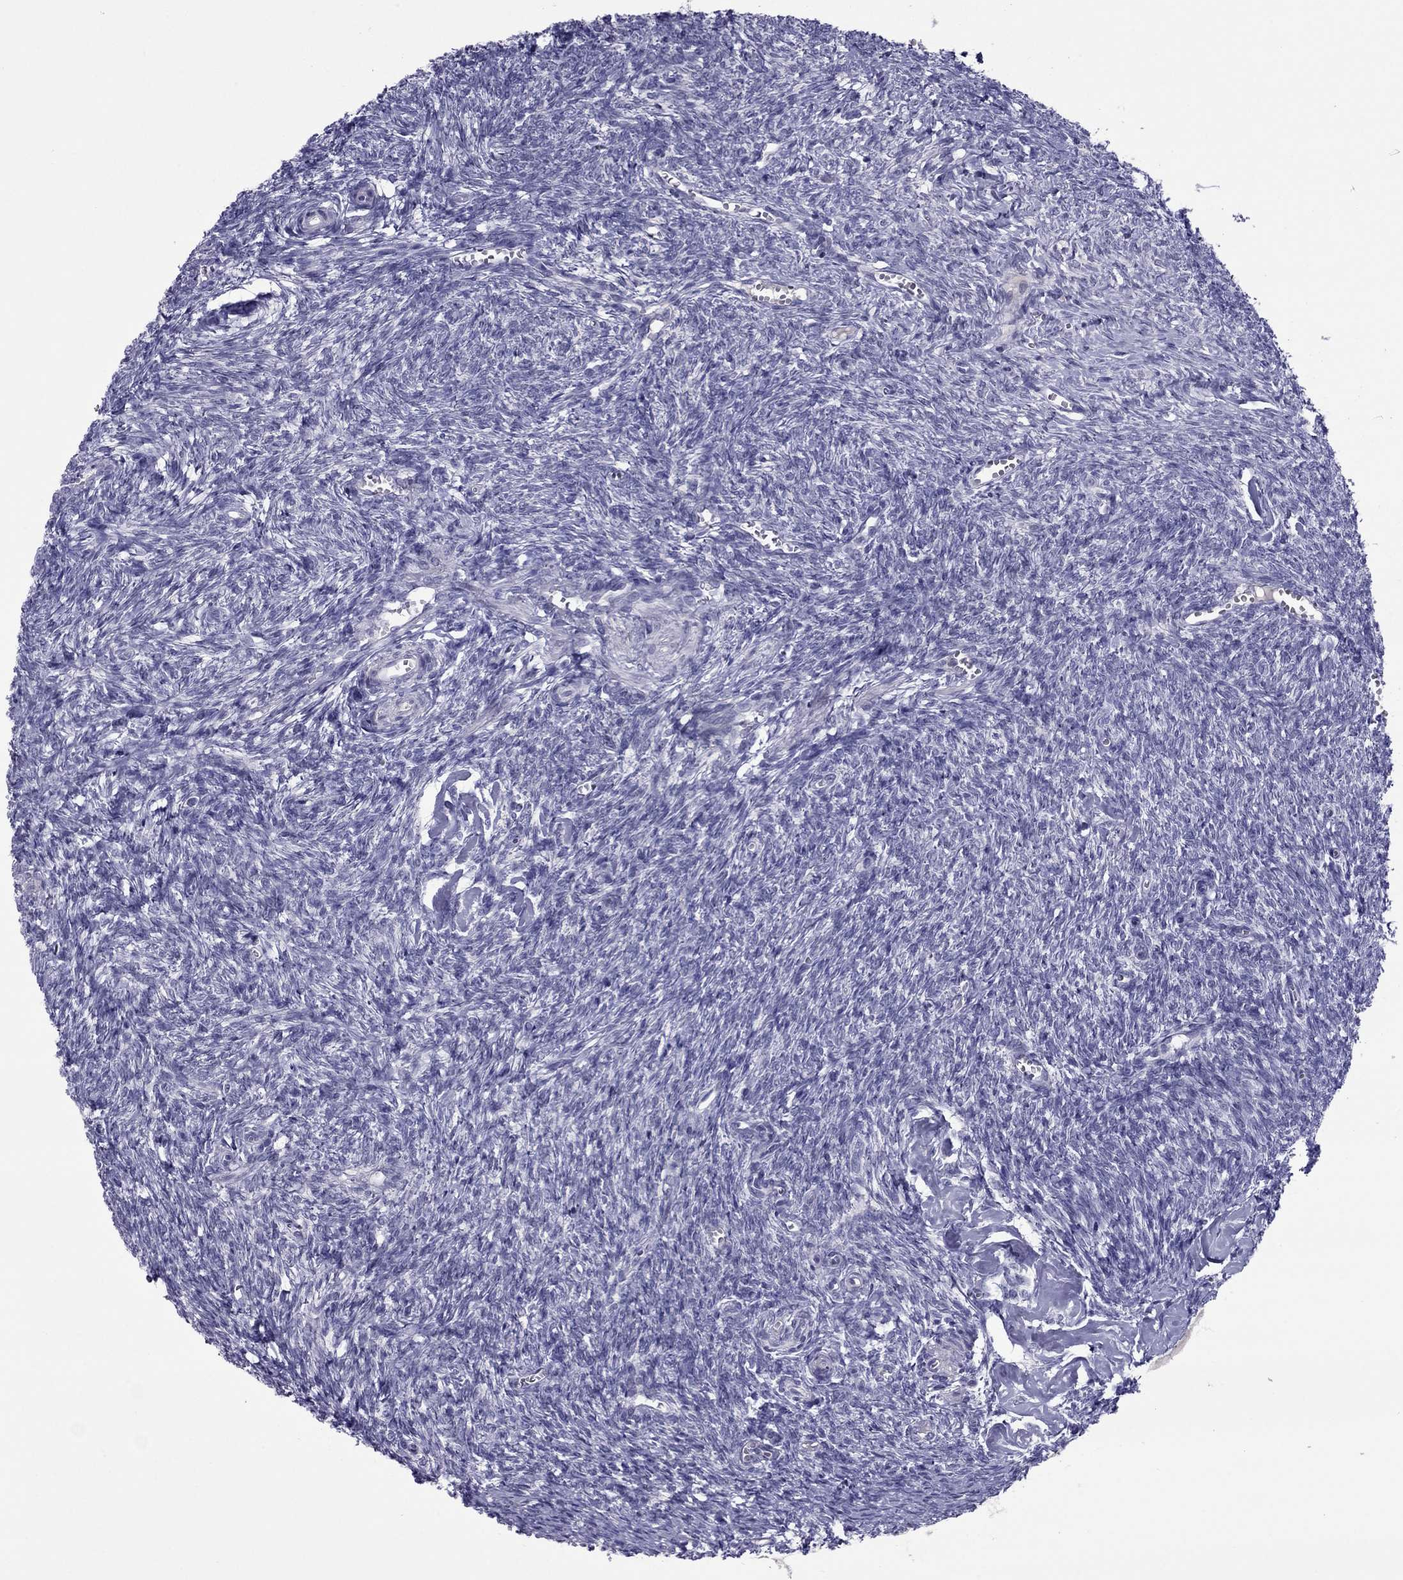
{"staining": {"intensity": "negative", "quantity": "none", "location": "none"}, "tissue": "ovary", "cell_type": "Follicle cells", "image_type": "normal", "snomed": [{"axis": "morphology", "description": "Normal tissue, NOS"}, {"axis": "topography", "description": "Ovary"}], "caption": "High magnification brightfield microscopy of benign ovary stained with DAB (brown) and counterstained with hematoxylin (blue): follicle cells show no significant positivity.", "gene": "MYBPH", "patient": {"sex": "female", "age": 43}}